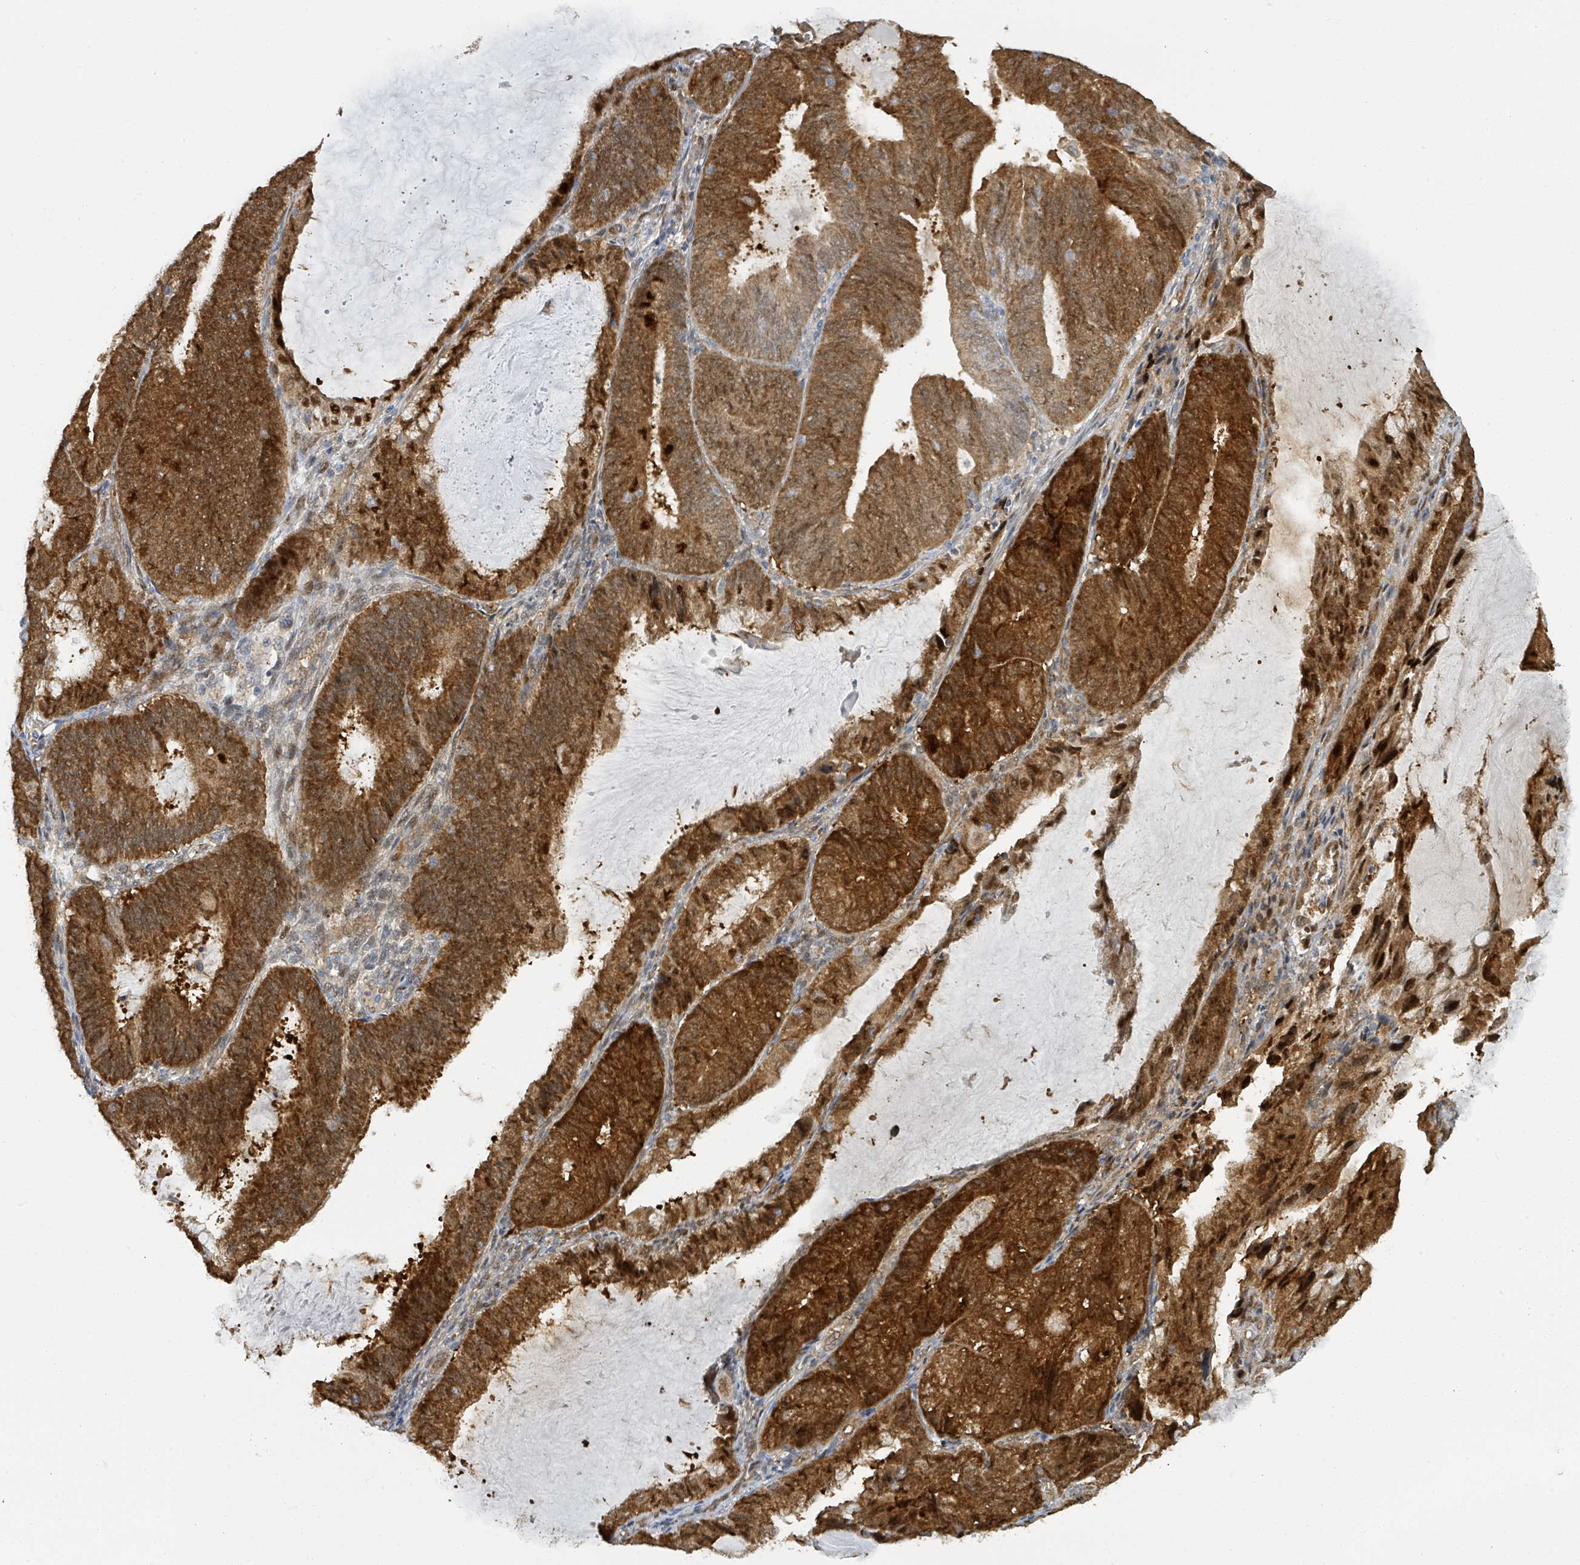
{"staining": {"intensity": "strong", "quantity": ">75%", "location": "cytoplasmic/membranous,nuclear"}, "tissue": "endometrial cancer", "cell_type": "Tumor cells", "image_type": "cancer", "snomed": [{"axis": "morphology", "description": "Adenocarcinoma, NOS"}, {"axis": "topography", "description": "Endometrium"}], "caption": "IHC image of endometrial cancer (adenocarcinoma) stained for a protein (brown), which demonstrates high levels of strong cytoplasmic/membranous and nuclear expression in about >75% of tumor cells.", "gene": "PSMB7", "patient": {"sex": "female", "age": 81}}